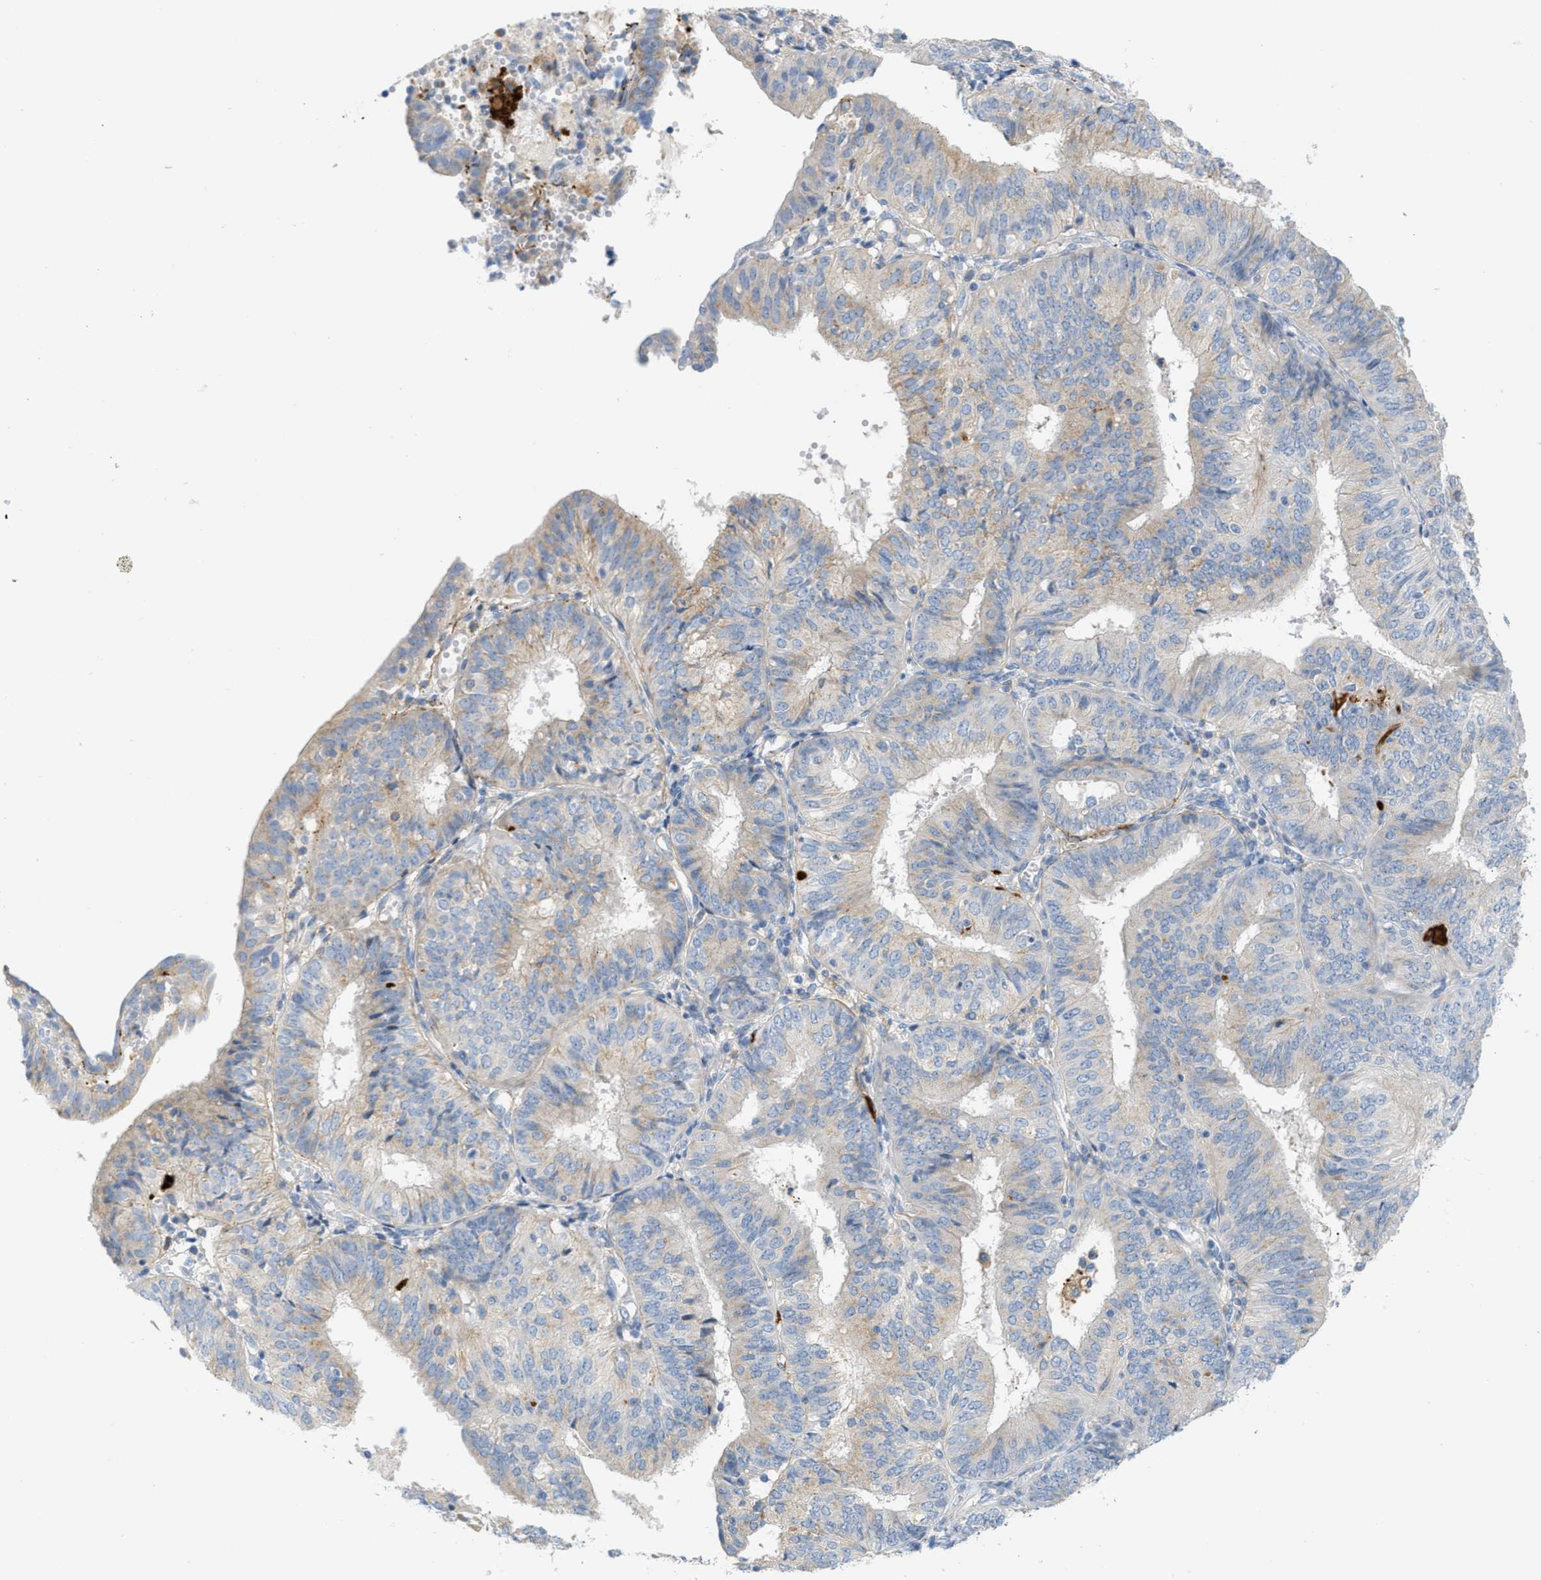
{"staining": {"intensity": "weak", "quantity": "25%-75%", "location": "cytoplasmic/membranous"}, "tissue": "endometrial cancer", "cell_type": "Tumor cells", "image_type": "cancer", "snomed": [{"axis": "morphology", "description": "Adenocarcinoma, NOS"}, {"axis": "topography", "description": "Endometrium"}], "caption": "IHC image of neoplastic tissue: human endometrial cancer stained using immunohistochemistry exhibits low levels of weak protein expression localized specifically in the cytoplasmic/membranous of tumor cells, appearing as a cytoplasmic/membranous brown color.", "gene": "LMBRD1", "patient": {"sex": "female", "age": 58}}